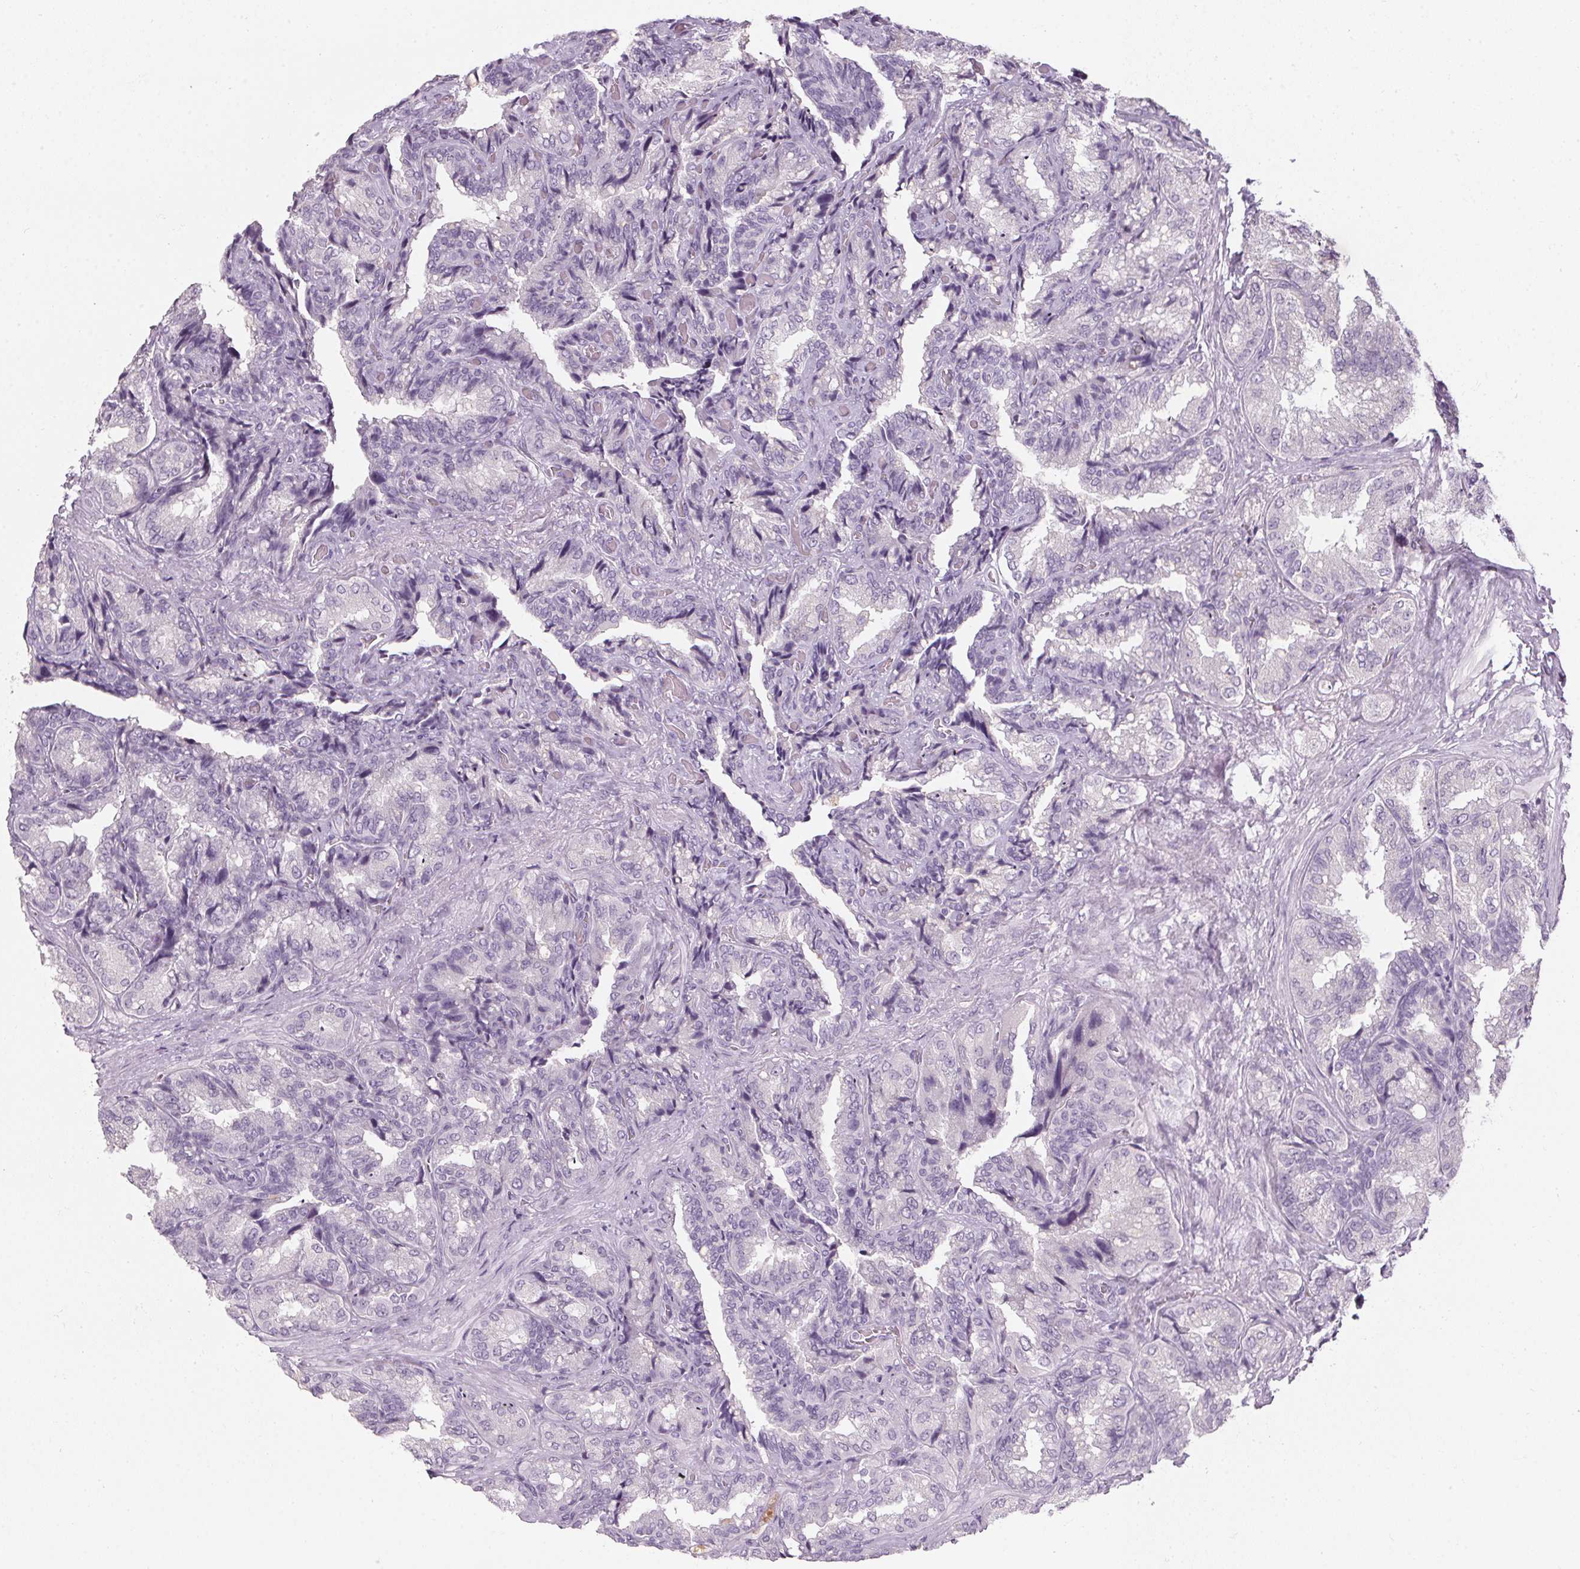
{"staining": {"intensity": "negative", "quantity": "none", "location": "none"}, "tissue": "seminal vesicle", "cell_type": "Glandular cells", "image_type": "normal", "snomed": [{"axis": "morphology", "description": "Normal tissue, NOS"}, {"axis": "topography", "description": "Seminal veicle"}], "caption": "A high-resolution photomicrograph shows IHC staining of normal seminal vesicle, which demonstrates no significant positivity in glandular cells.", "gene": "TMEM72", "patient": {"sex": "male", "age": 68}}